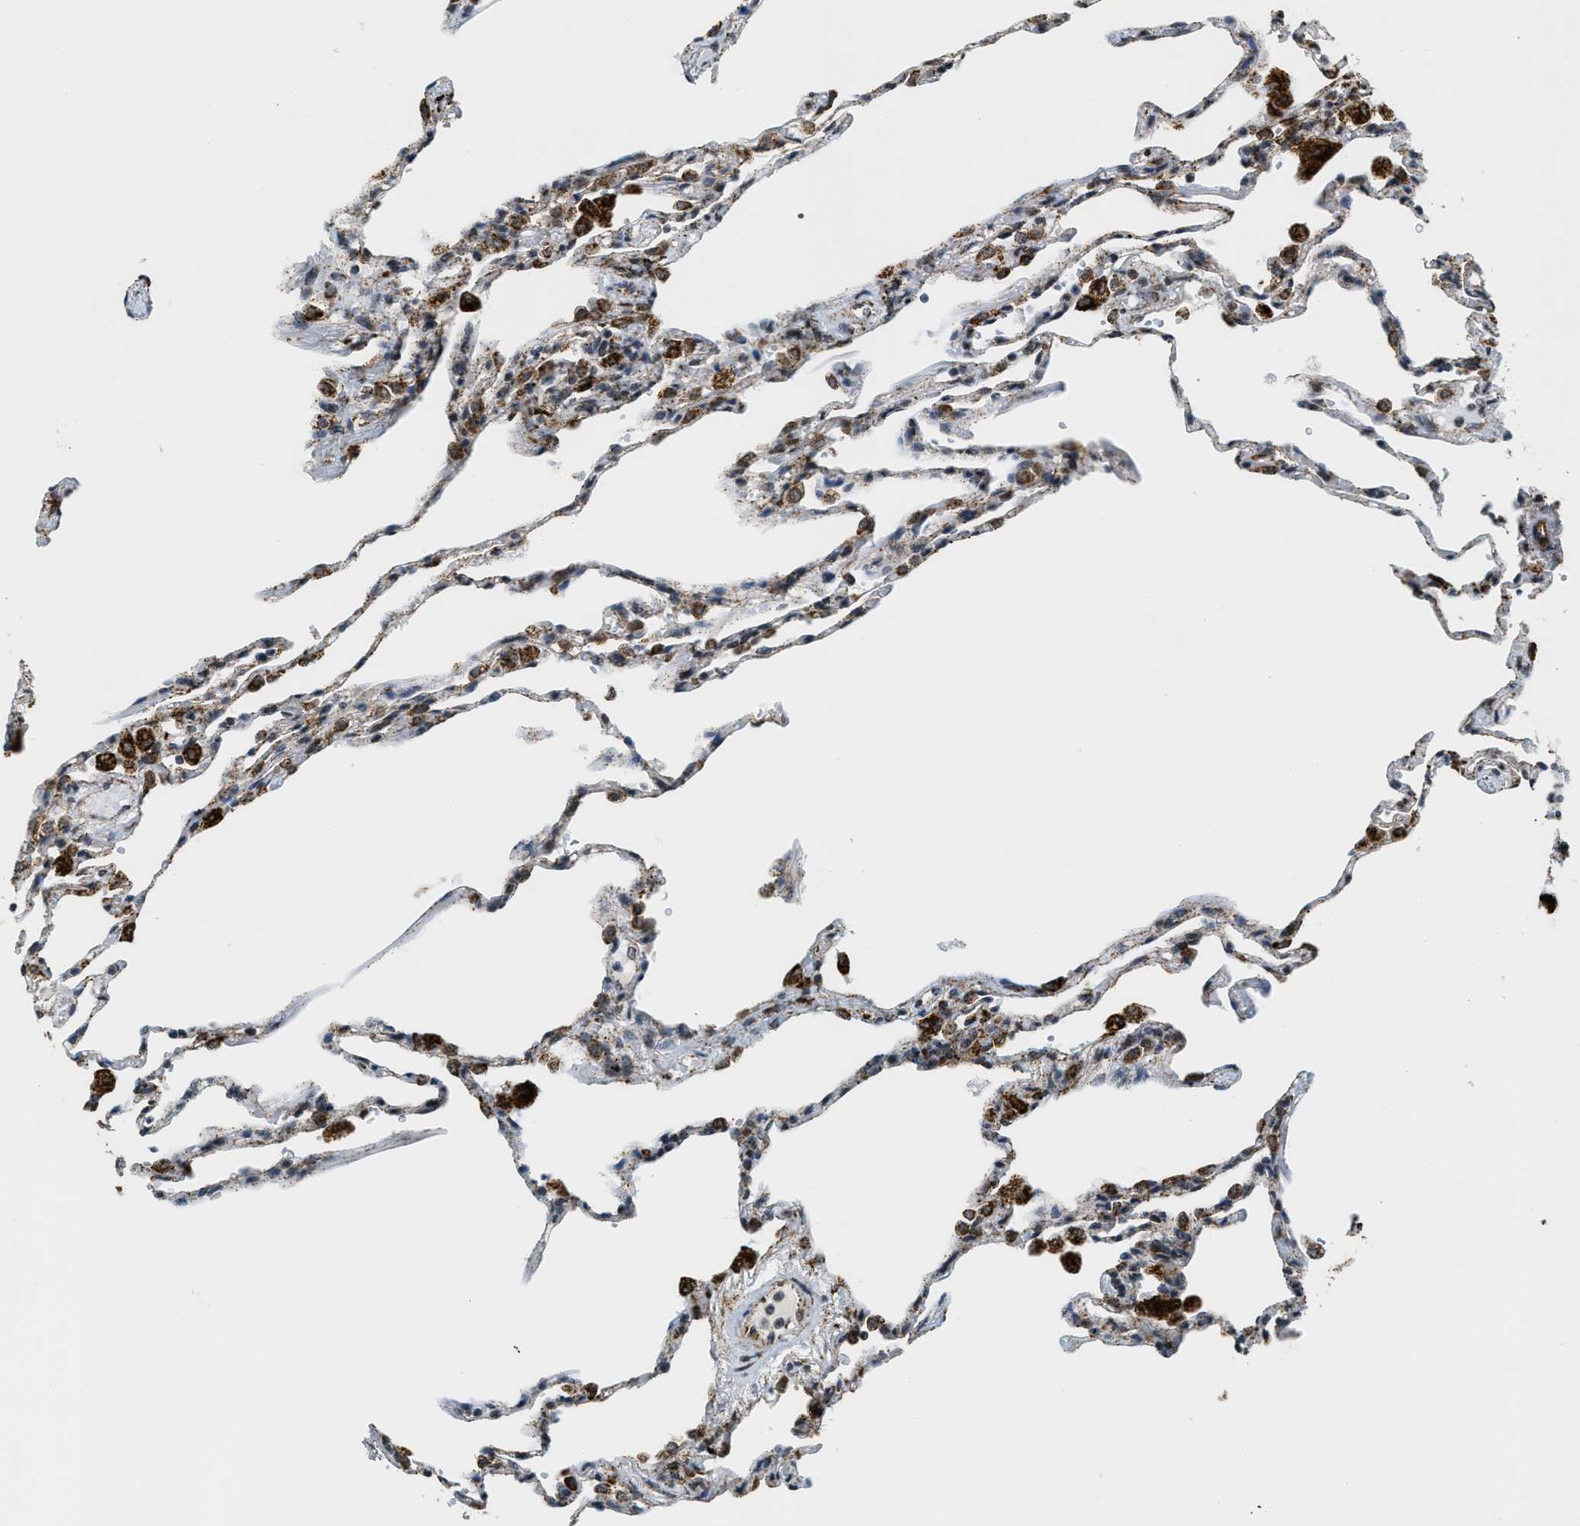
{"staining": {"intensity": "moderate", "quantity": ">75%", "location": "cytoplasmic/membranous"}, "tissue": "lung", "cell_type": "Alveolar cells", "image_type": "normal", "snomed": [{"axis": "morphology", "description": "Normal tissue, NOS"}, {"axis": "topography", "description": "Lung"}], "caption": "The histopathology image exhibits staining of normal lung, revealing moderate cytoplasmic/membranous protein staining (brown color) within alveolar cells.", "gene": "HIBADH", "patient": {"sex": "male", "age": 59}}